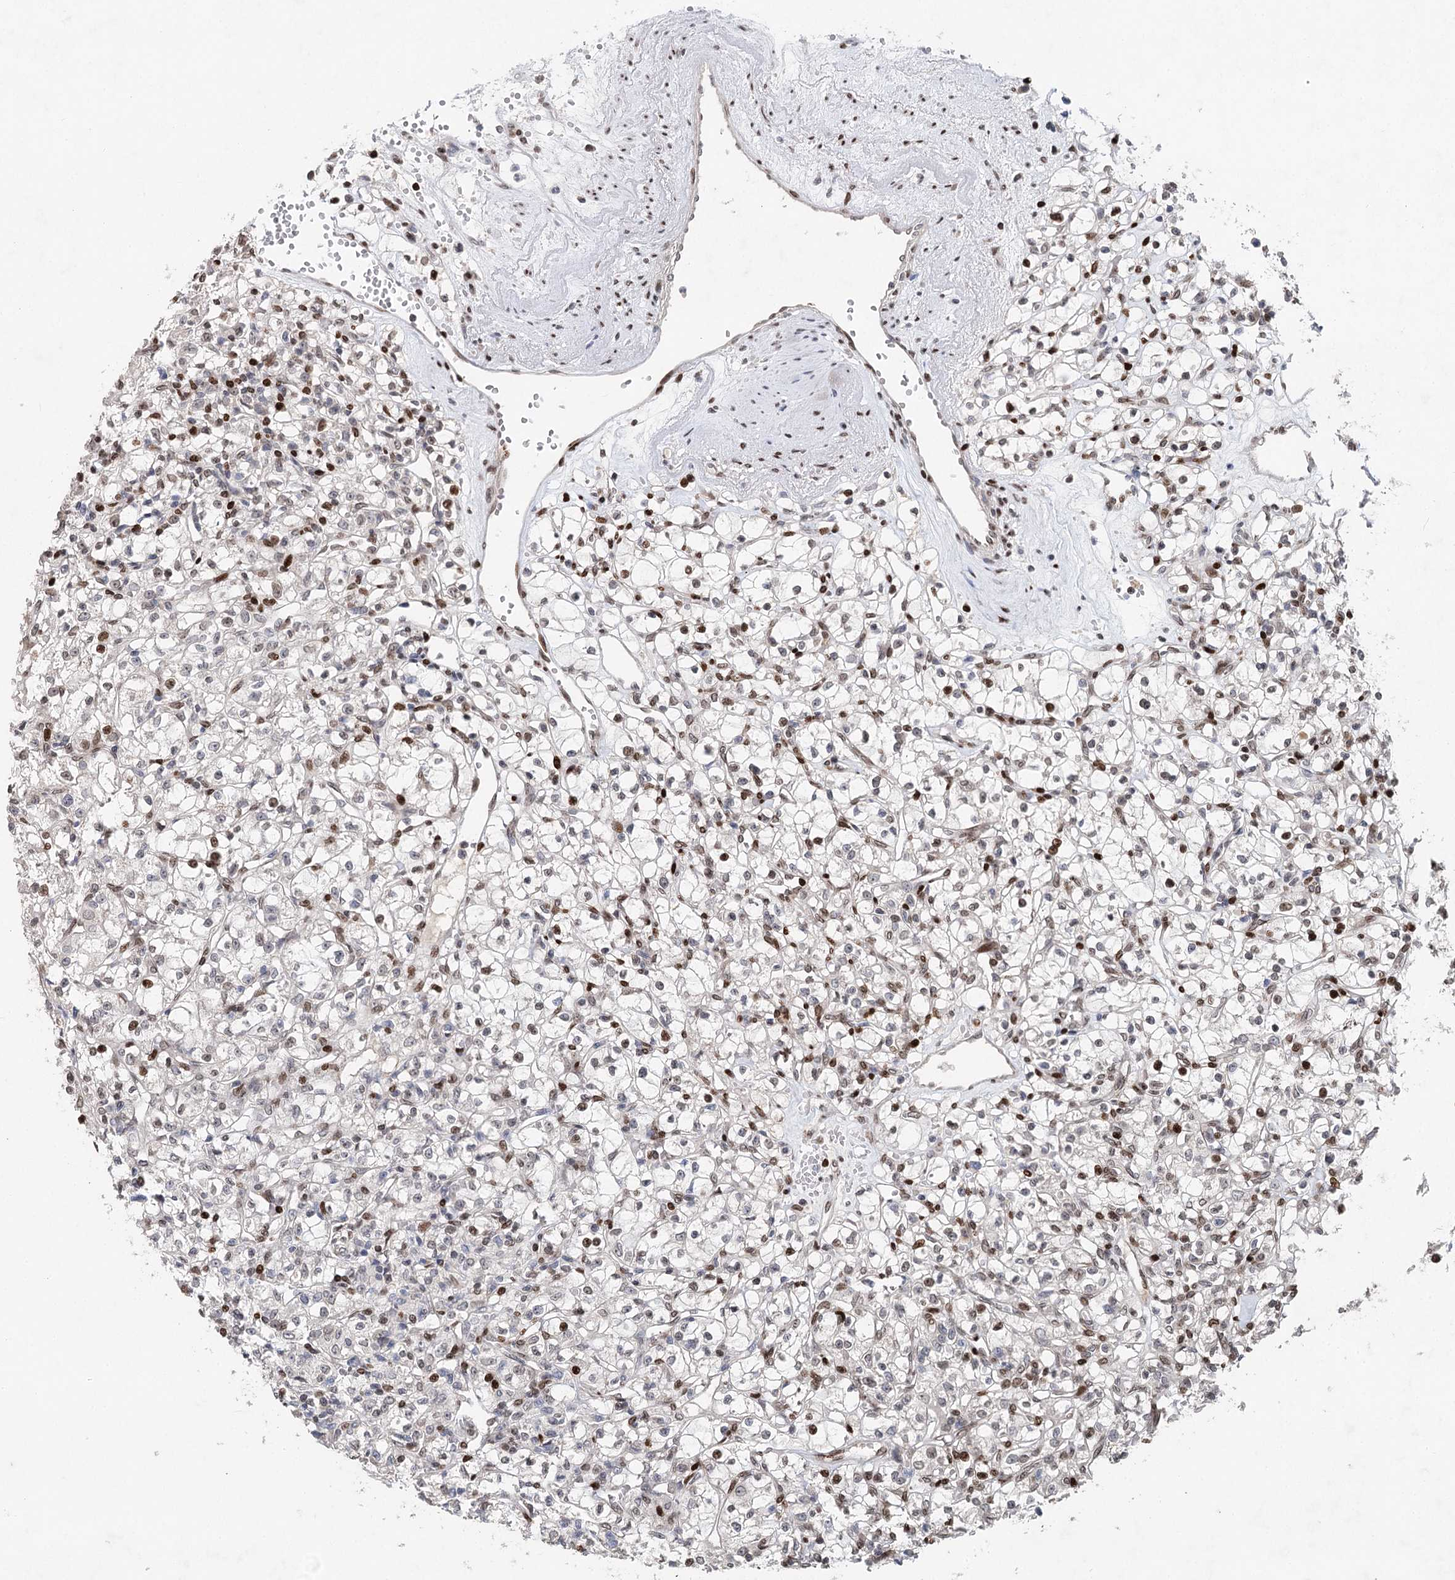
{"staining": {"intensity": "moderate", "quantity": "<25%", "location": "nuclear"}, "tissue": "renal cancer", "cell_type": "Tumor cells", "image_type": "cancer", "snomed": [{"axis": "morphology", "description": "Adenocarcinoma, NOS"}, {"axis": "topography", "description": "Kidney"}], "caption": "Immunohistochemistry histopathology image of human renal cancer stained for a protein (brown), which exhibits low levels of moderate nuclear staining in about <25% of tumor cells.", "gene": "FRMD4A", "patient": {"sex": "female", "age": 59}}